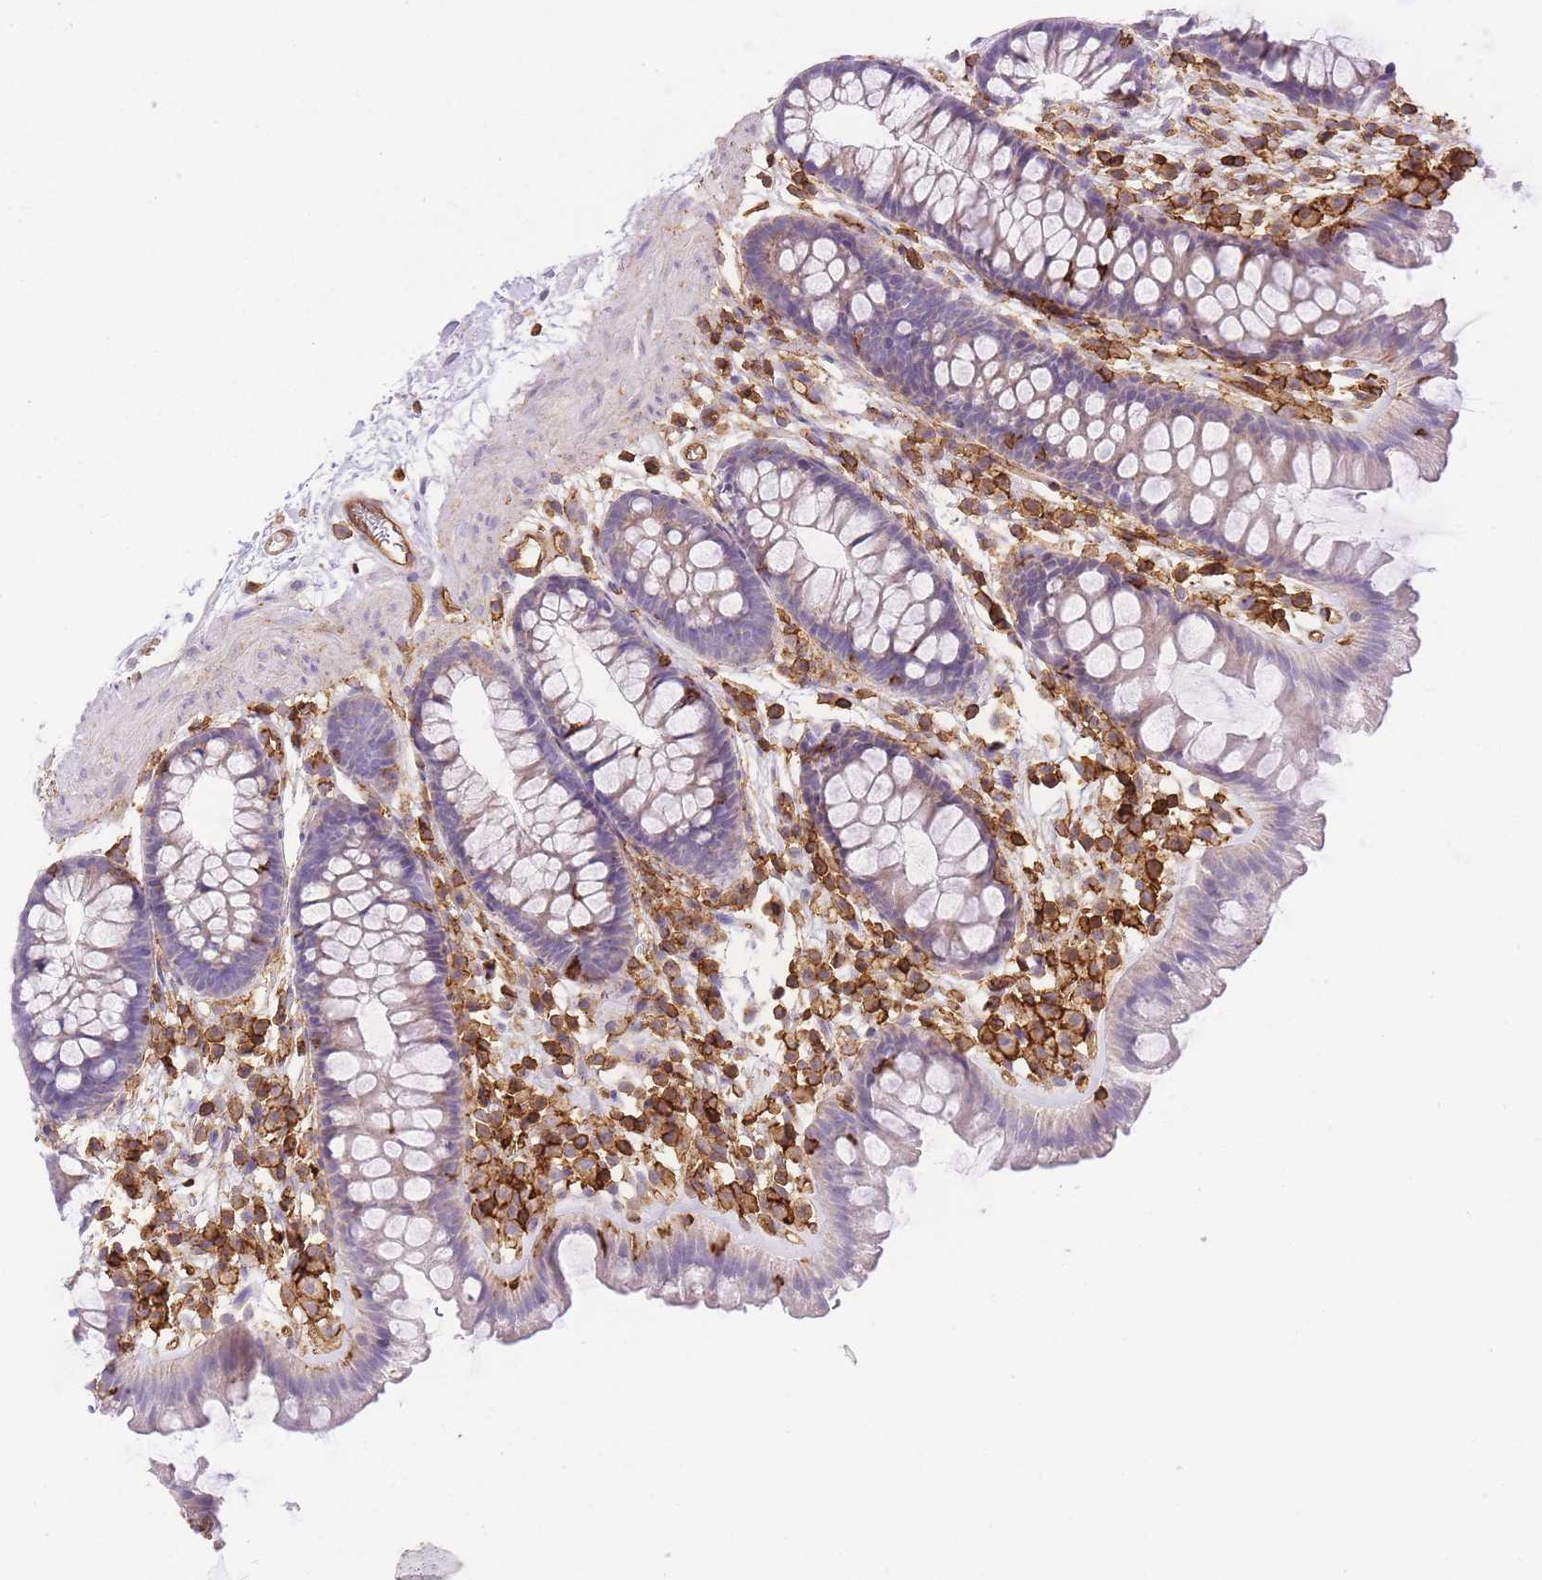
{"staining": {"intensity": "moderate", "quantity": ">75%", "location": "cytoplasmic/membranous"}, "tissue": "colon", "cell_type": "Endothelial cells", "image_type": "normal", "snomed": [{"axis": "morphology", "description": "Normal tissue, NOS"}, {"axis": "topography", "description": "Colon"}], "caption": "IHC of unremarkable colon exhibits medium levels of moderate cytoplasmic/membranous positivity in approximately >75% of endothelial cells.", "gene": "MSN", "patient": {"sex": "female", "age": 62}}